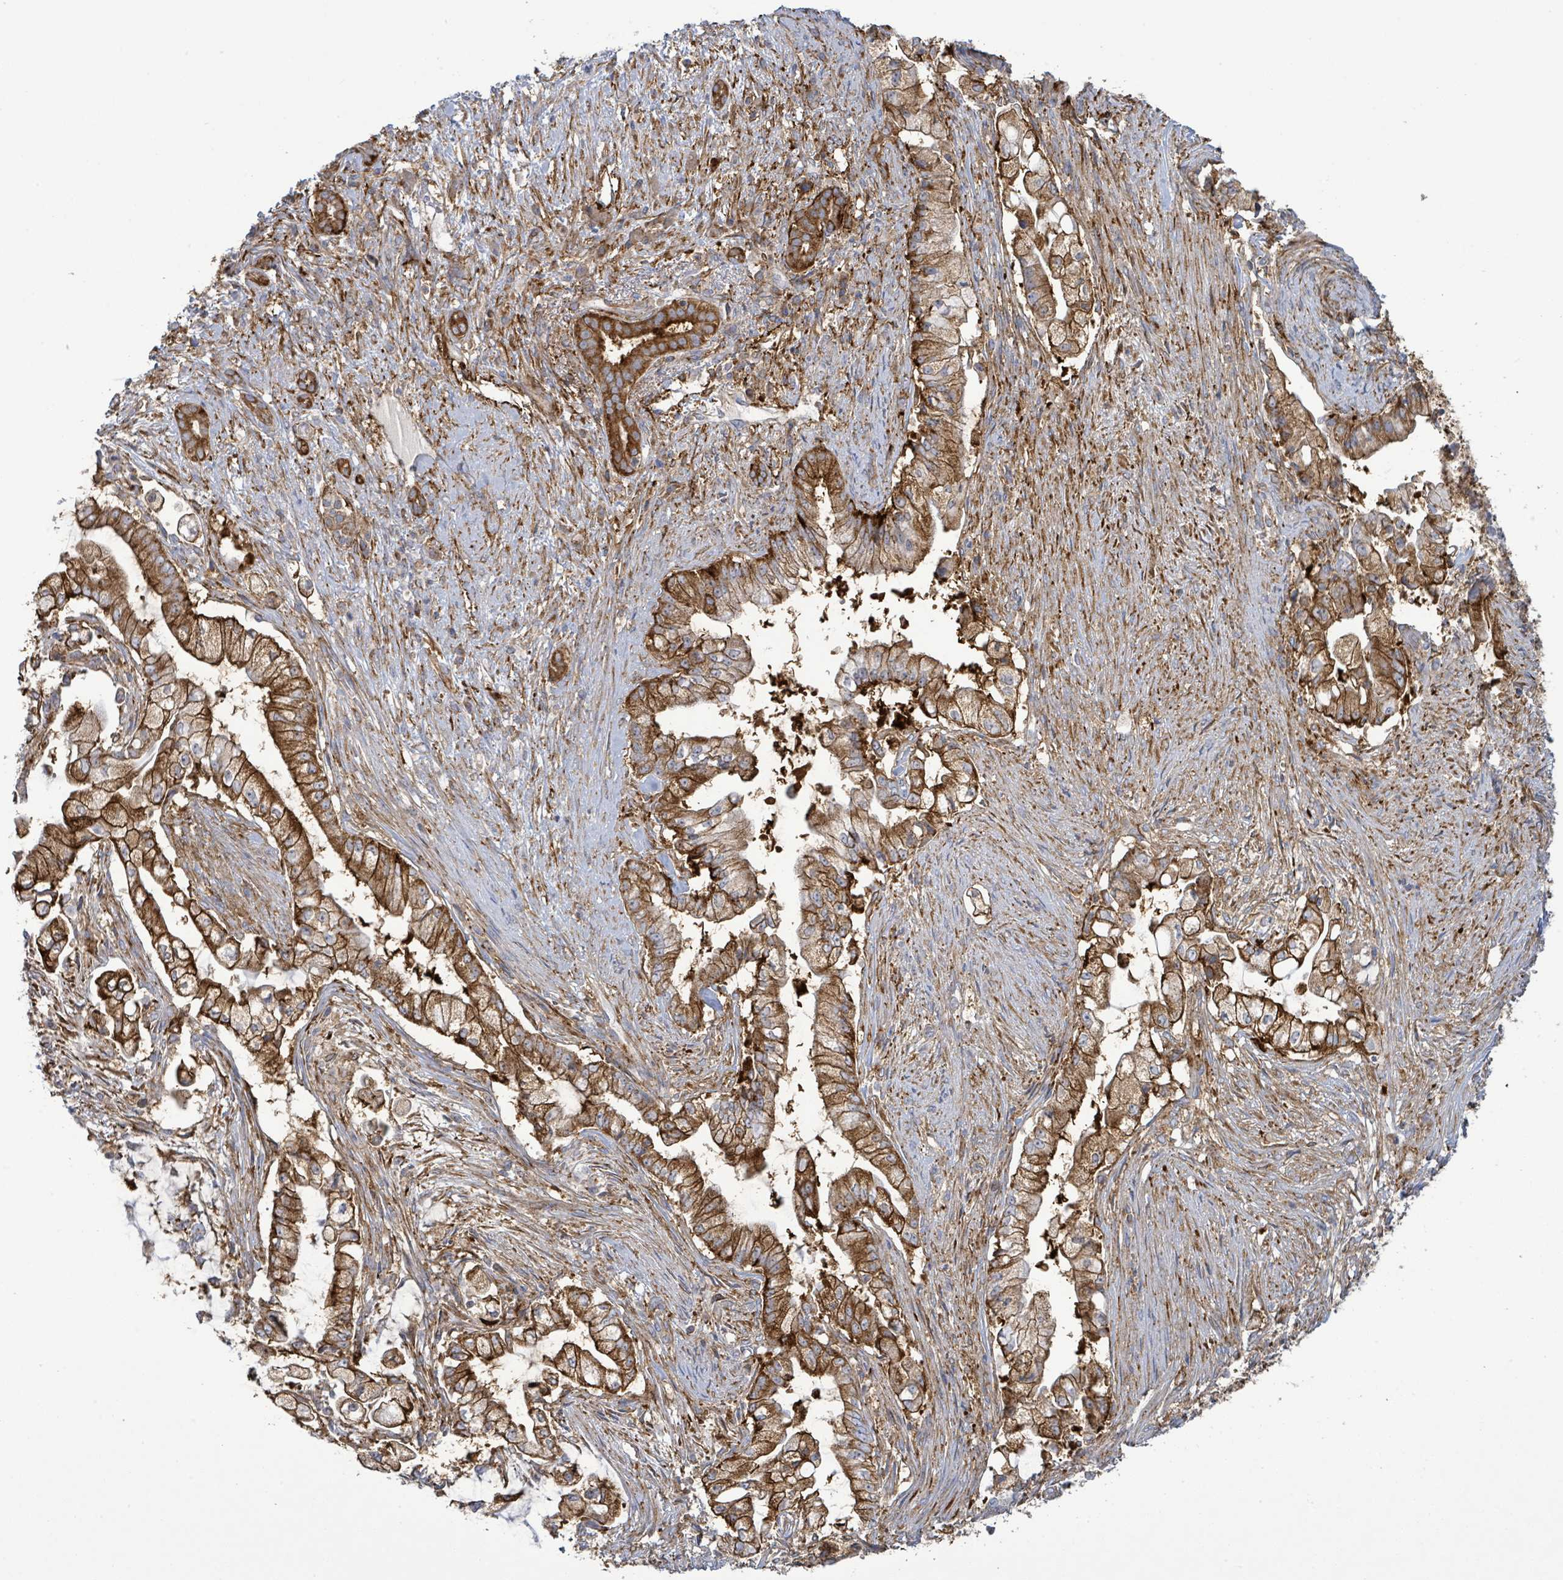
{"staining": {"intensity": "strong", "quantity": ">75%", "location": "cytoplasmic/membranous"}, "tissue": "pancreatic cancer", "cell_type": "Tumor cells", "image_type": "cancer", "snomed": [{"axis": "morphology", "description": "Adenocarcinoma, NOS"}, {"axis": "topography", "description": "Pancreas"}], "caption": "A high-resolution micrograph shows immunohistochemistry (IHC) staining of pancreatic cancer, which exhibits strong cytoplasmic/membranous positivity in approximately >75% of tumor cells.", "gene": "EGFL7", "patient": {"sex": "female", "age": 69}}